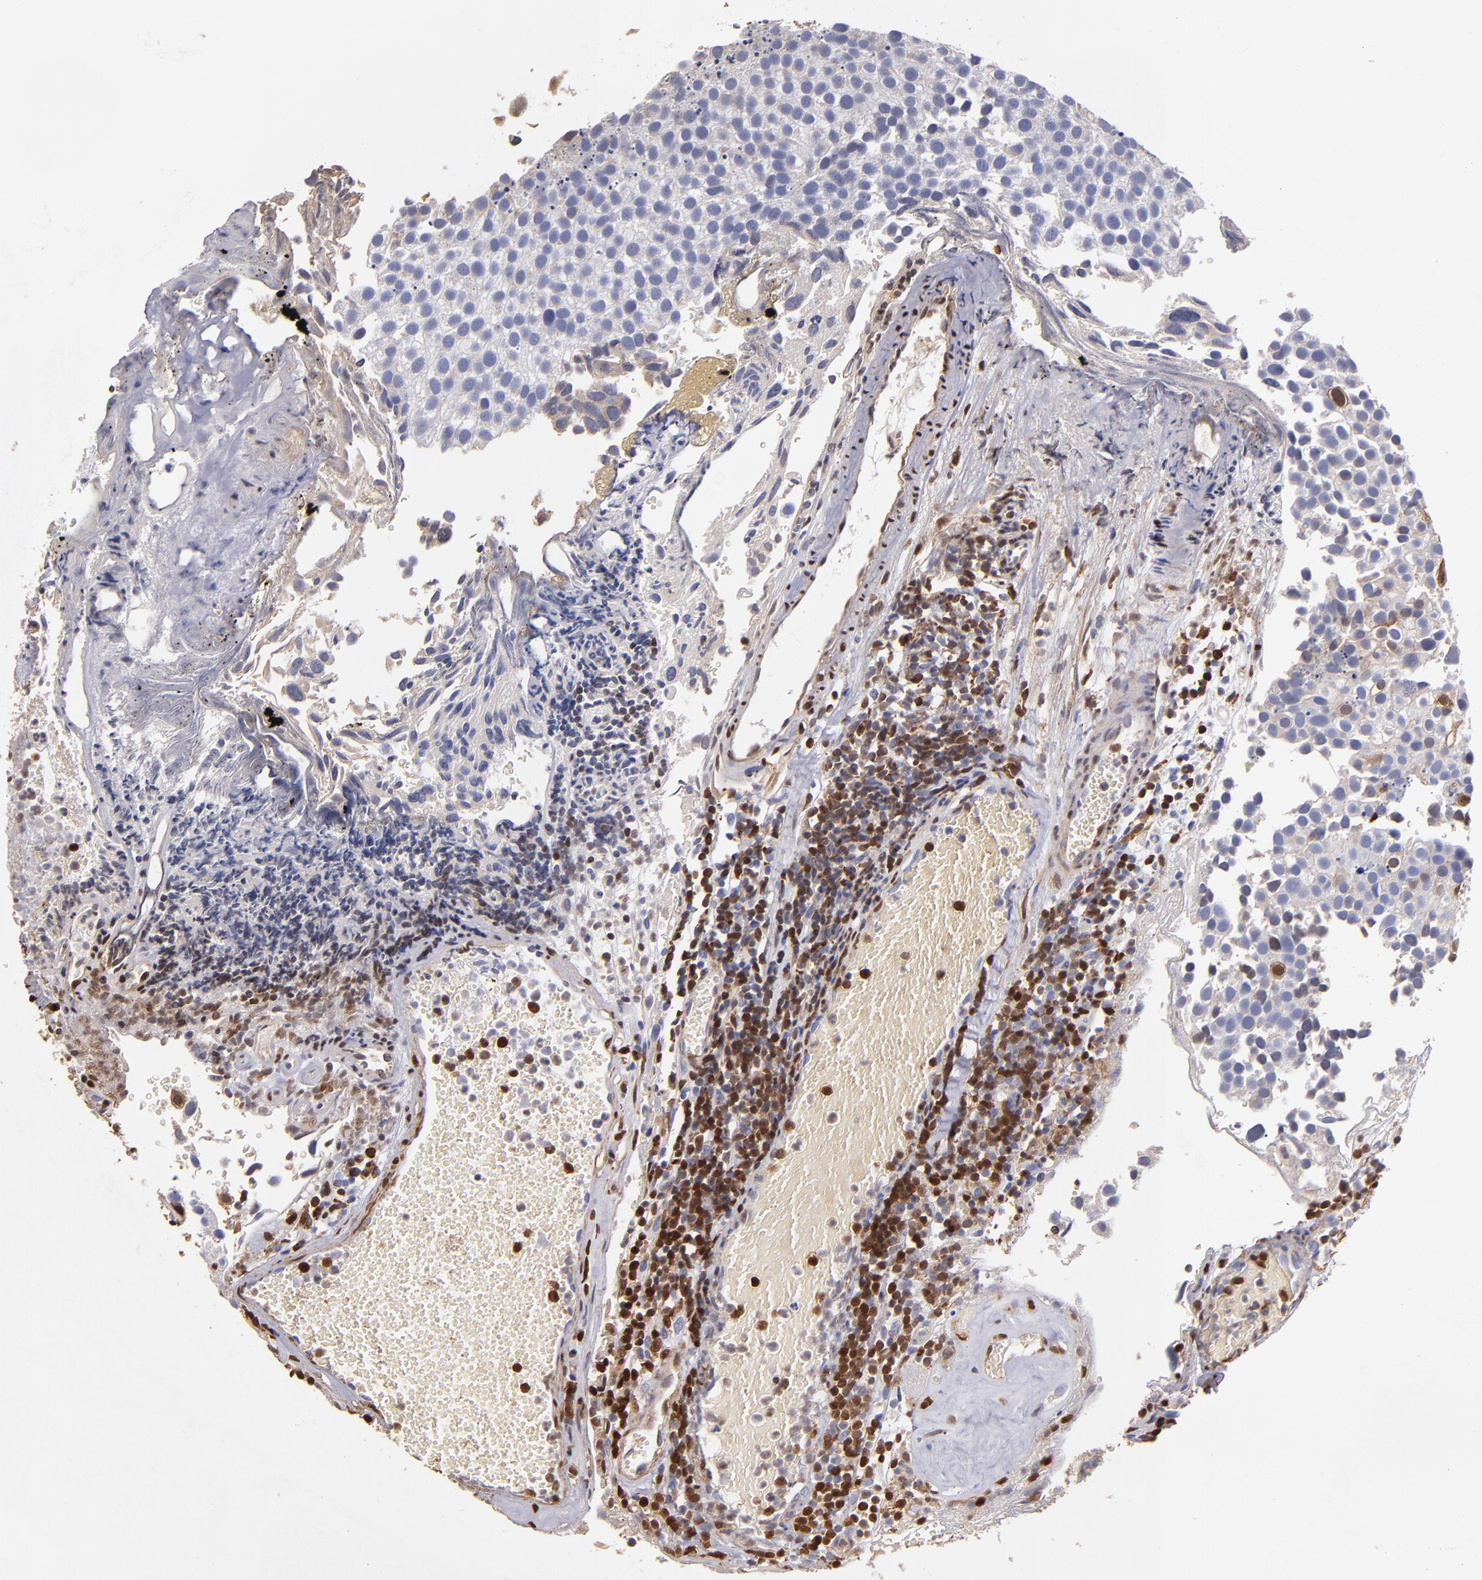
{"staining": {"intensity": "weak", "quantity": "<25%", "location": "cytoplasmic/membranous"}, "tissue": "urothelial cancer", "cell_type": "Tumor cells", "image_type": "cancer", "snomed": [{"axis": "morphology", "description": "Urothelial carcinoma, High grade"}, {"axis": "topography", "description": "Urinary bladder"}], "caption": "Urothelial cancer was stained to show a protein in brown. There is no significant expression in tumor cells.", "gene": "S100A4", "patient": {"sex": "male", "age": 72}}